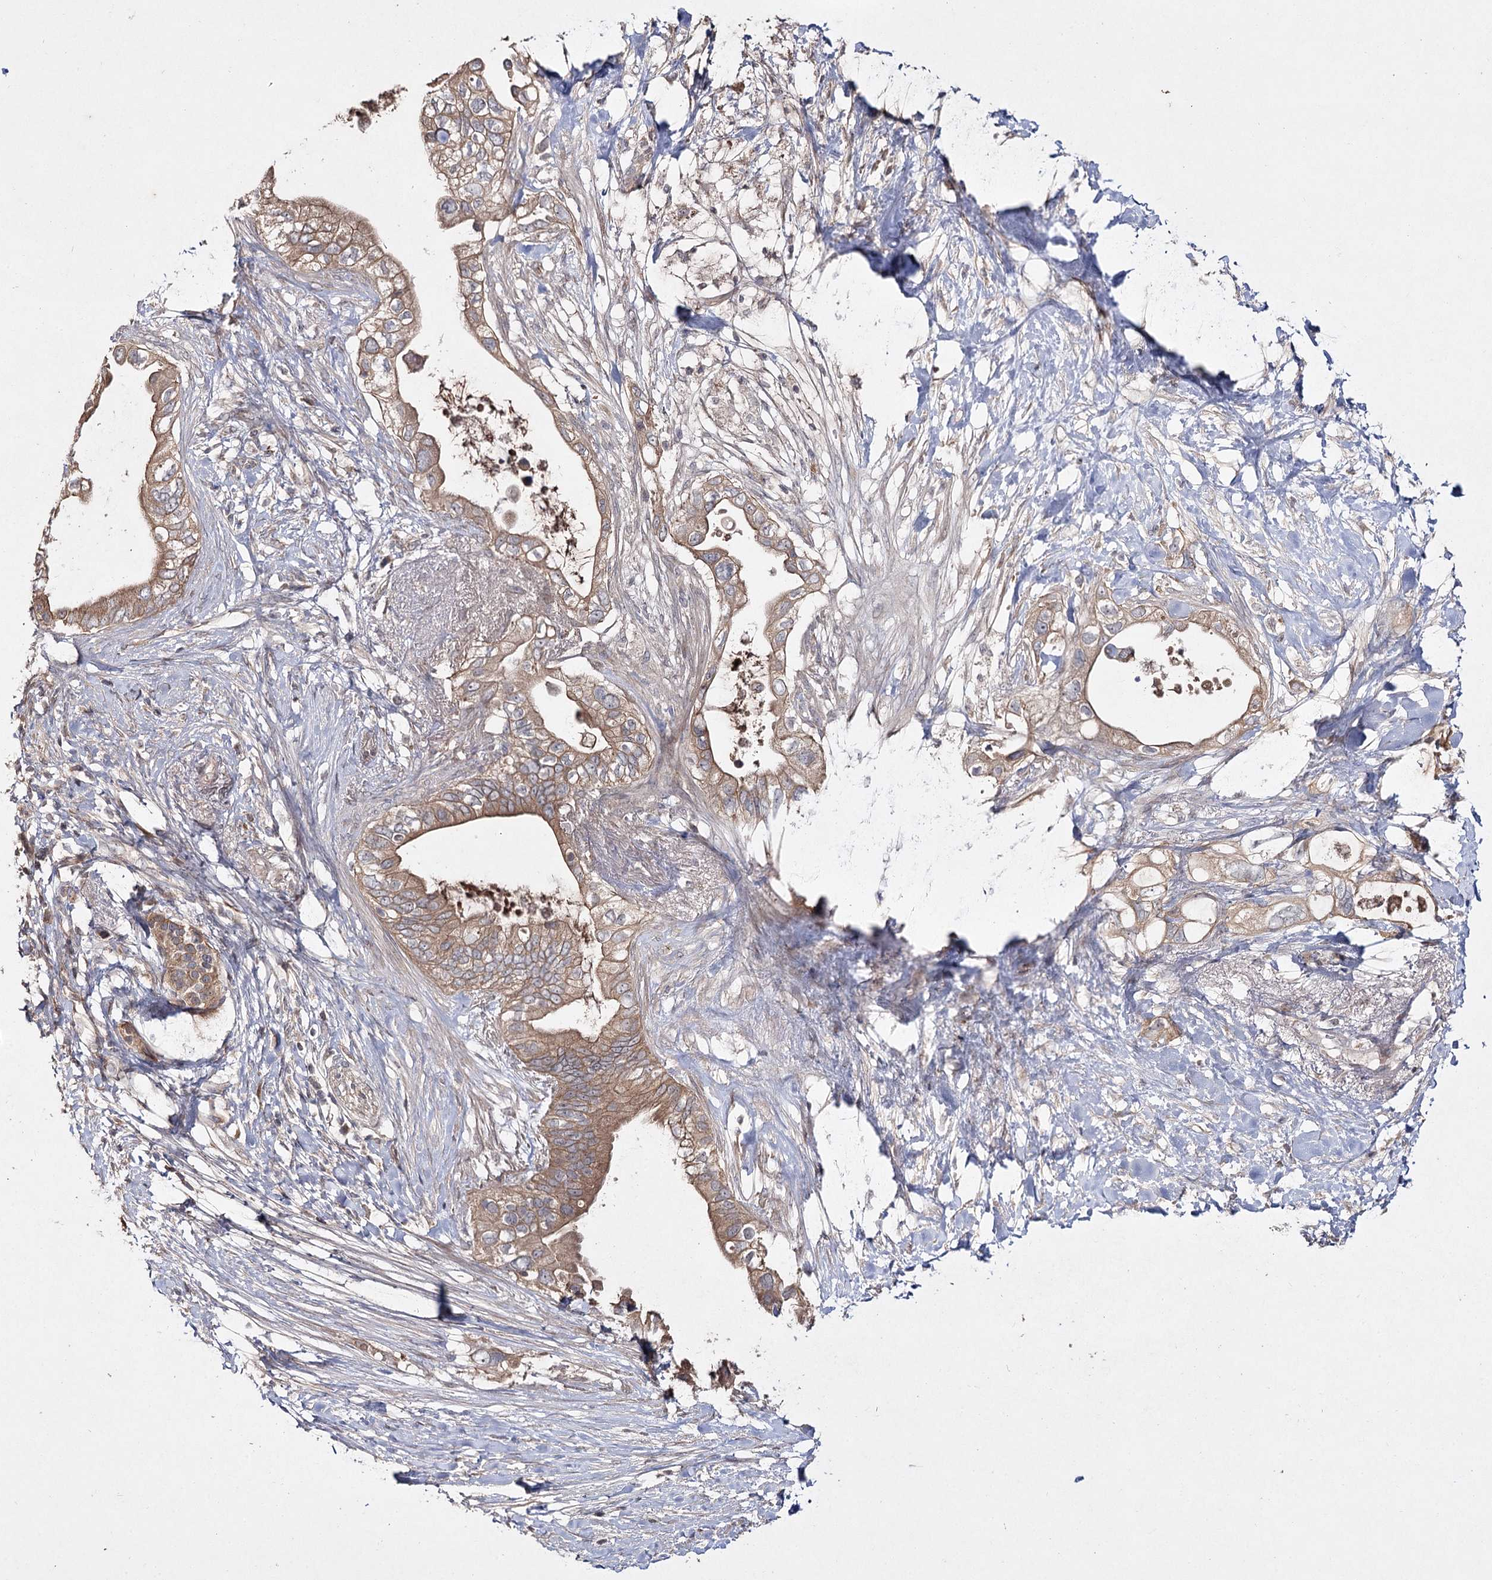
{"staining": {"intensity": "moderate", "quantity": ">75%", "location": "cytoplasmic/membranous"}, "tissue": "pancreatic cancer", "cell_type": "Tumor cells", "image_type": "cancer", "snomed": [{"axis": "morphology", "description": "Adenocarcinoma, NOS"}, {"axis": "topography", "description": "Pancreas"}], "caption": "Protein analysis of pancreatic cancer (adenocarcinoma) tissue shows moderate cytoplasmic/membranous positivity in about >75% of tumor cells.", "gene": "FANCL", "patient": {"sex": "female", "age": 56}}